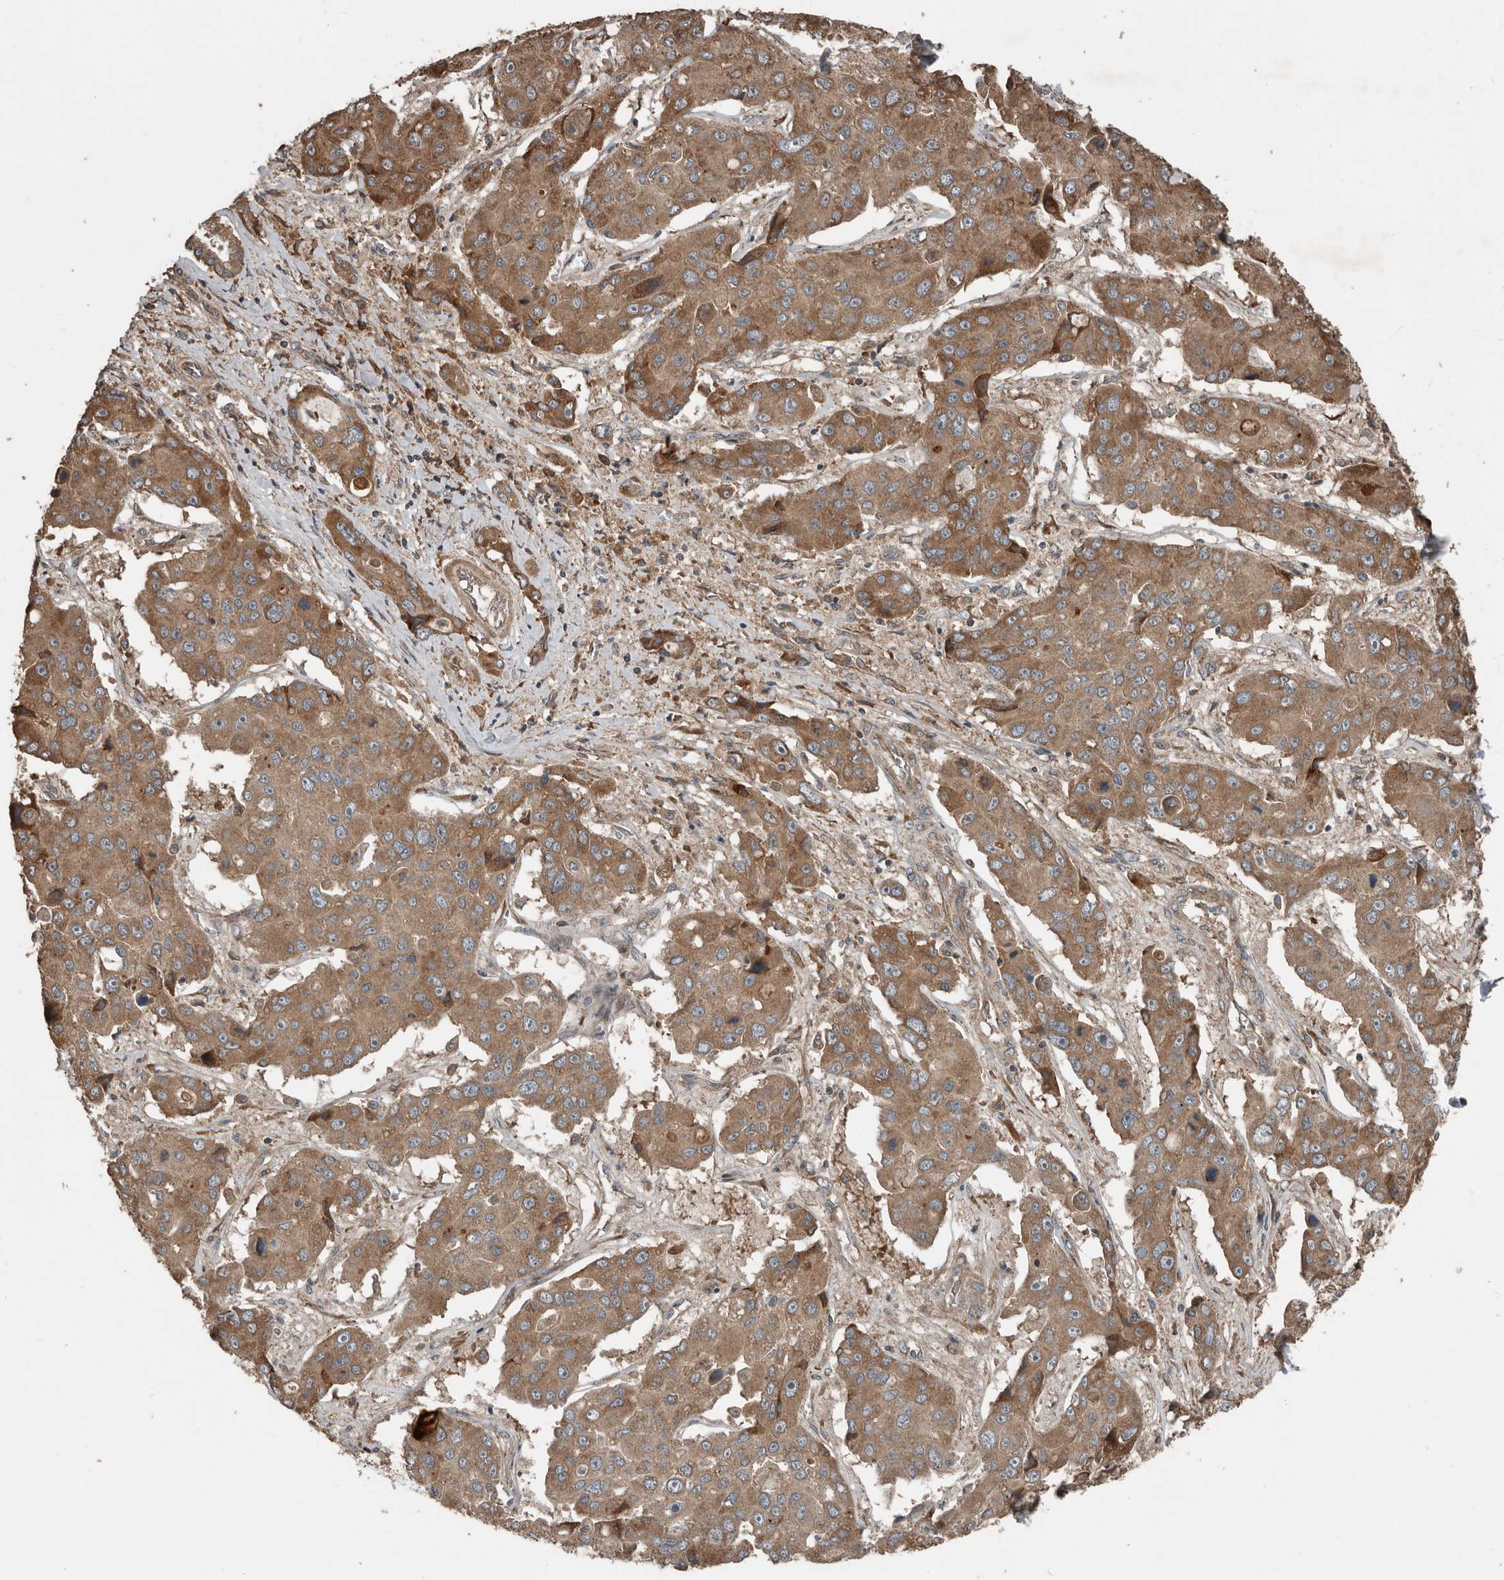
{"staining": {"intensity": "moderate", "quantity": ">75%", "location": "cytoplasmic/membranous"}, "tissue": "liver cancer", "cell_type": "Tumor cells", "image_type": "cancer", "snomed": [{"axis": "morphology", "description": "Cholangiocarcinoma"}, {"axis": "topography", "description": "Liver"}], "caption": "The photomicrograph exhibits a brown stain indicating the presence of a protein in the cytoplasmic/membranous of tumor cells in liver cancer (cholangiocarcinoma).", "gene": "RNF207", "patient": {"sex": "male", "age": 67}}